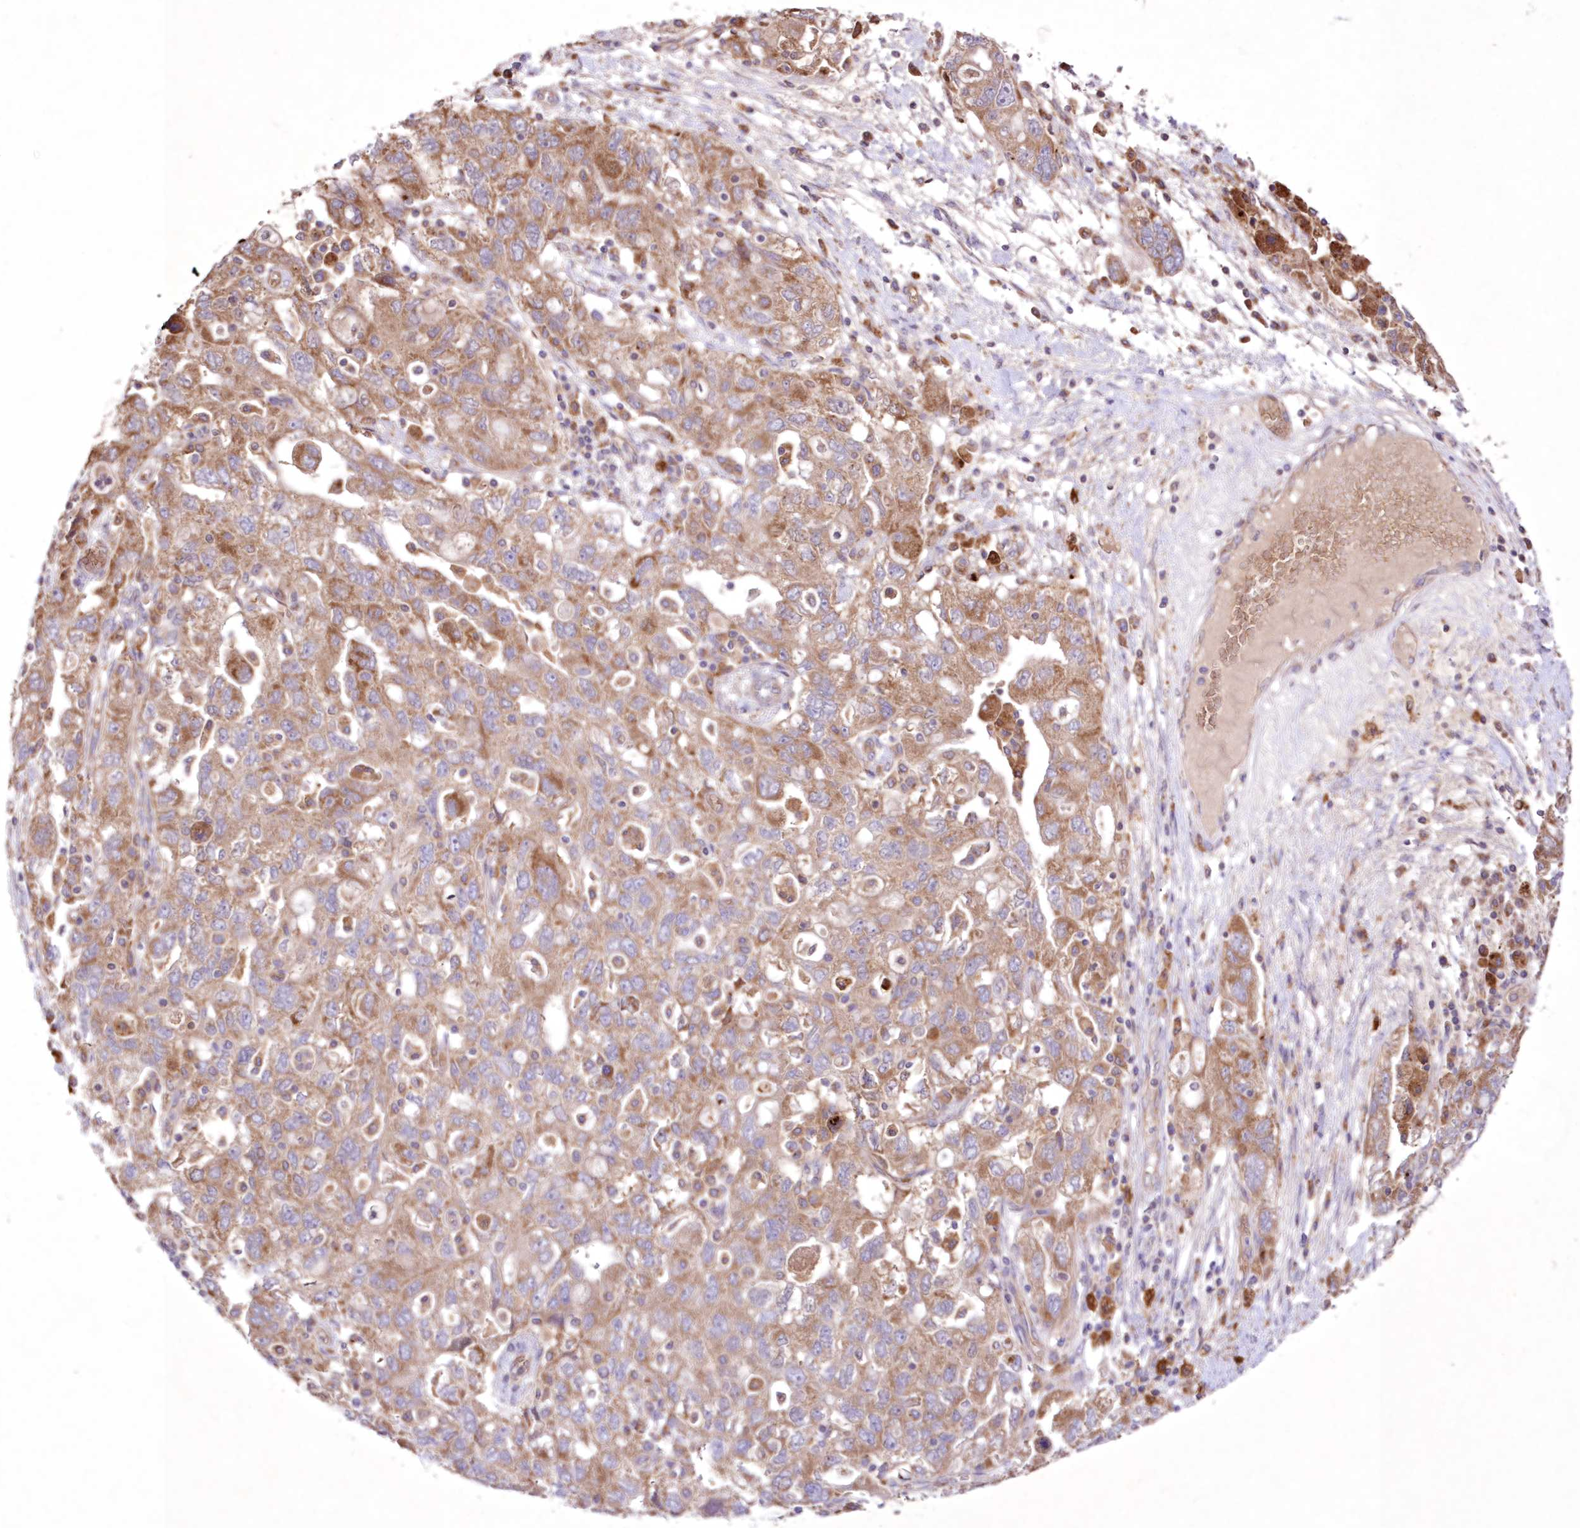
{"staining": {"intensity": "moderate", "quantity": ">75%", "location": "cytoplasmic/membranous"}, "tissue": "ovarian cancer", "cell_type": "Tumor cells", "image_type": "cancer", "snomed": [{"axis": "morphology", "description": "Carcinoma, NOS"}, {"axis": "morphology", "description": "Cystadenocarcinoma, serous, NOS"}, {"axis": "topography", "description": "Ovary"}], "caption": "Ovarian cancer was stained to show a protein in brown. There is medium levels of moderate cytoplasmic/membranous positivity in about >75% of tumor cells.", "gene": "FCHO2", "patient": {"sex": "female", "age": 69}}